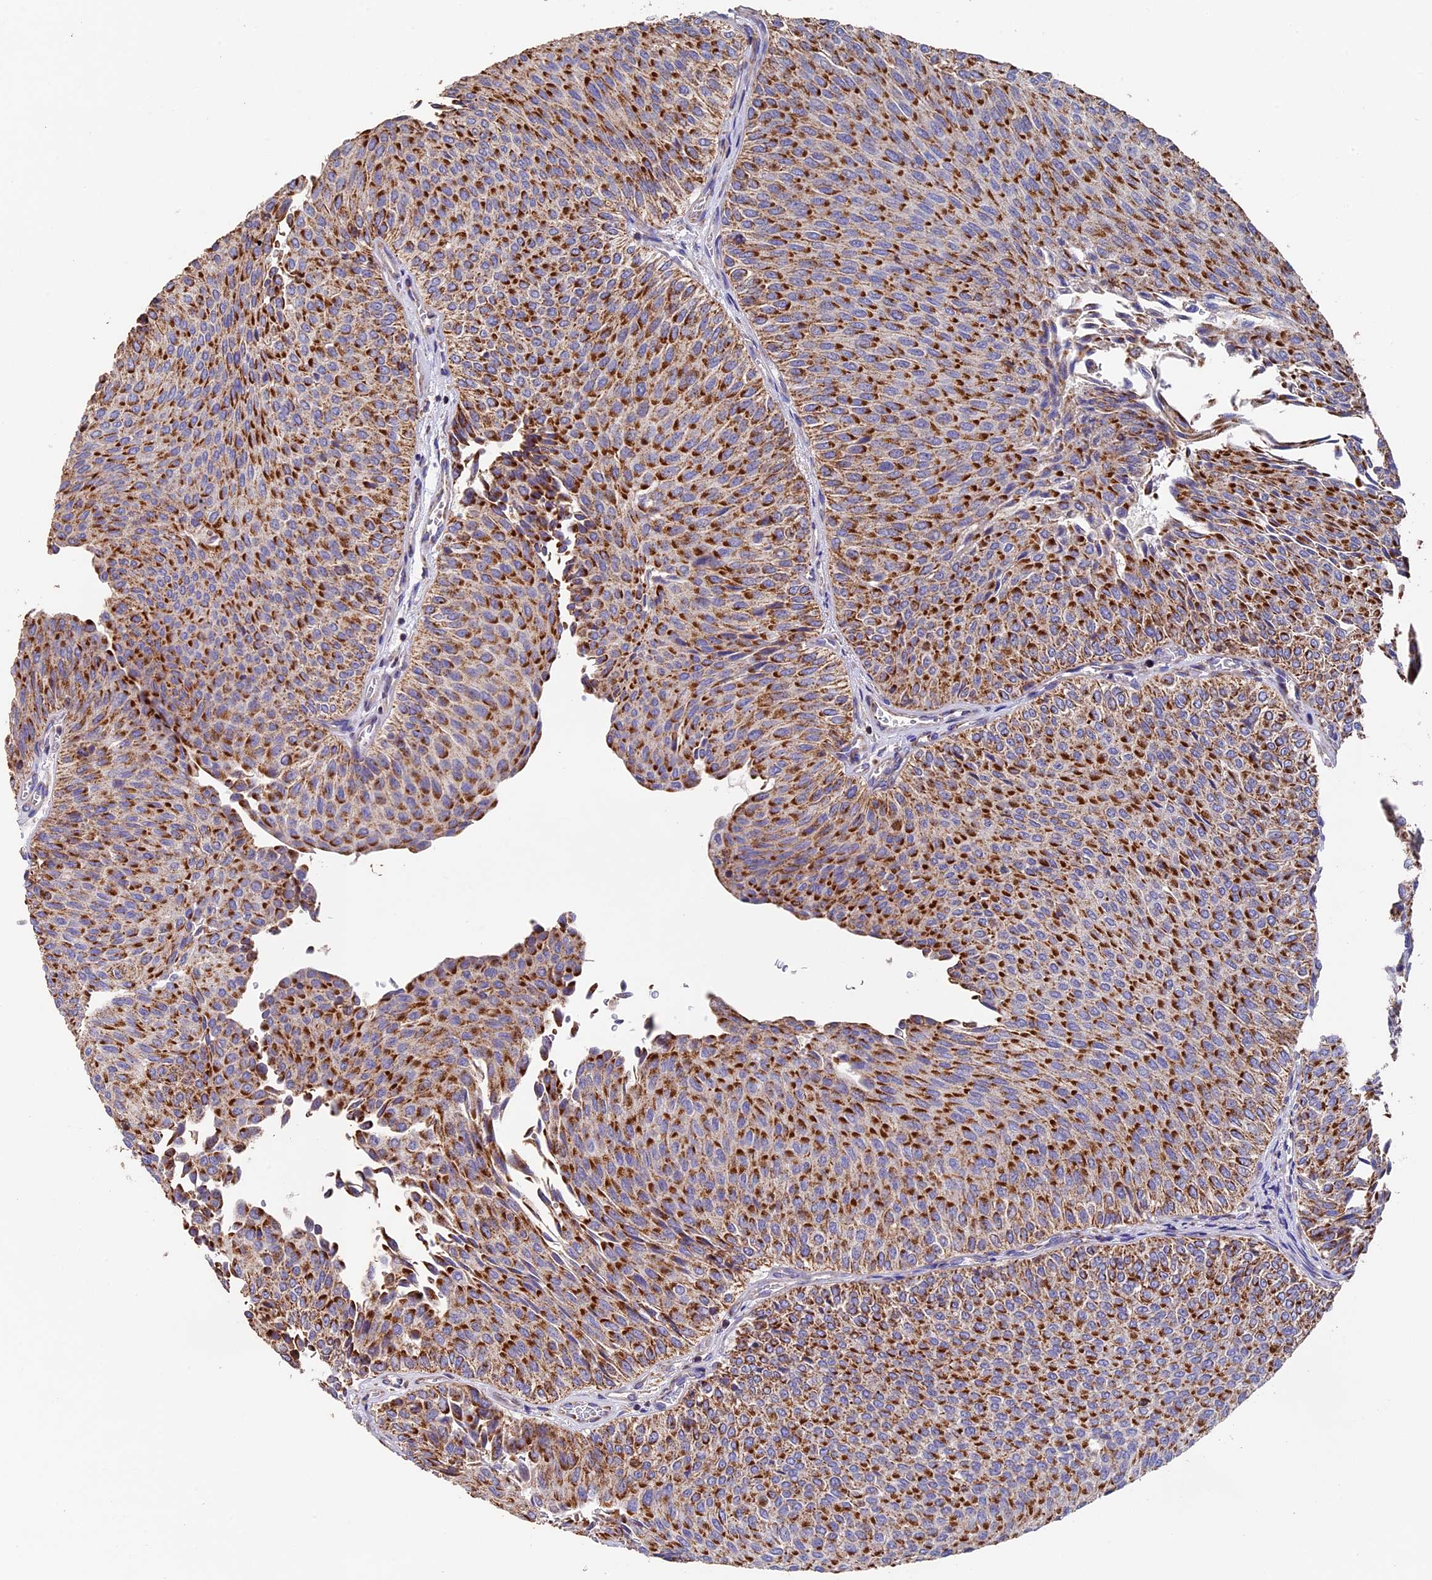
{"staining": {"intensity": "strong", "quantity": ">75%", "location": "cytoplasmic/membranous"}, "tissue": "urothelial cancer", "cell_type": "Tumor cells", "image_type": "cancer", "snomed": [{"axis": "morphology", "description": "Urothelial carcinoma, Low grade"}, {"axis": "topography", "description": "Urinary bladder"}], "caption": "Urothelial cancer stained with a brown dye demonstrates strong cytoplasmic/membranous positive expression in about >75% of tumor cells.", "gene": "ADAT1", "patient": {"sex": "male", "age": 78}}